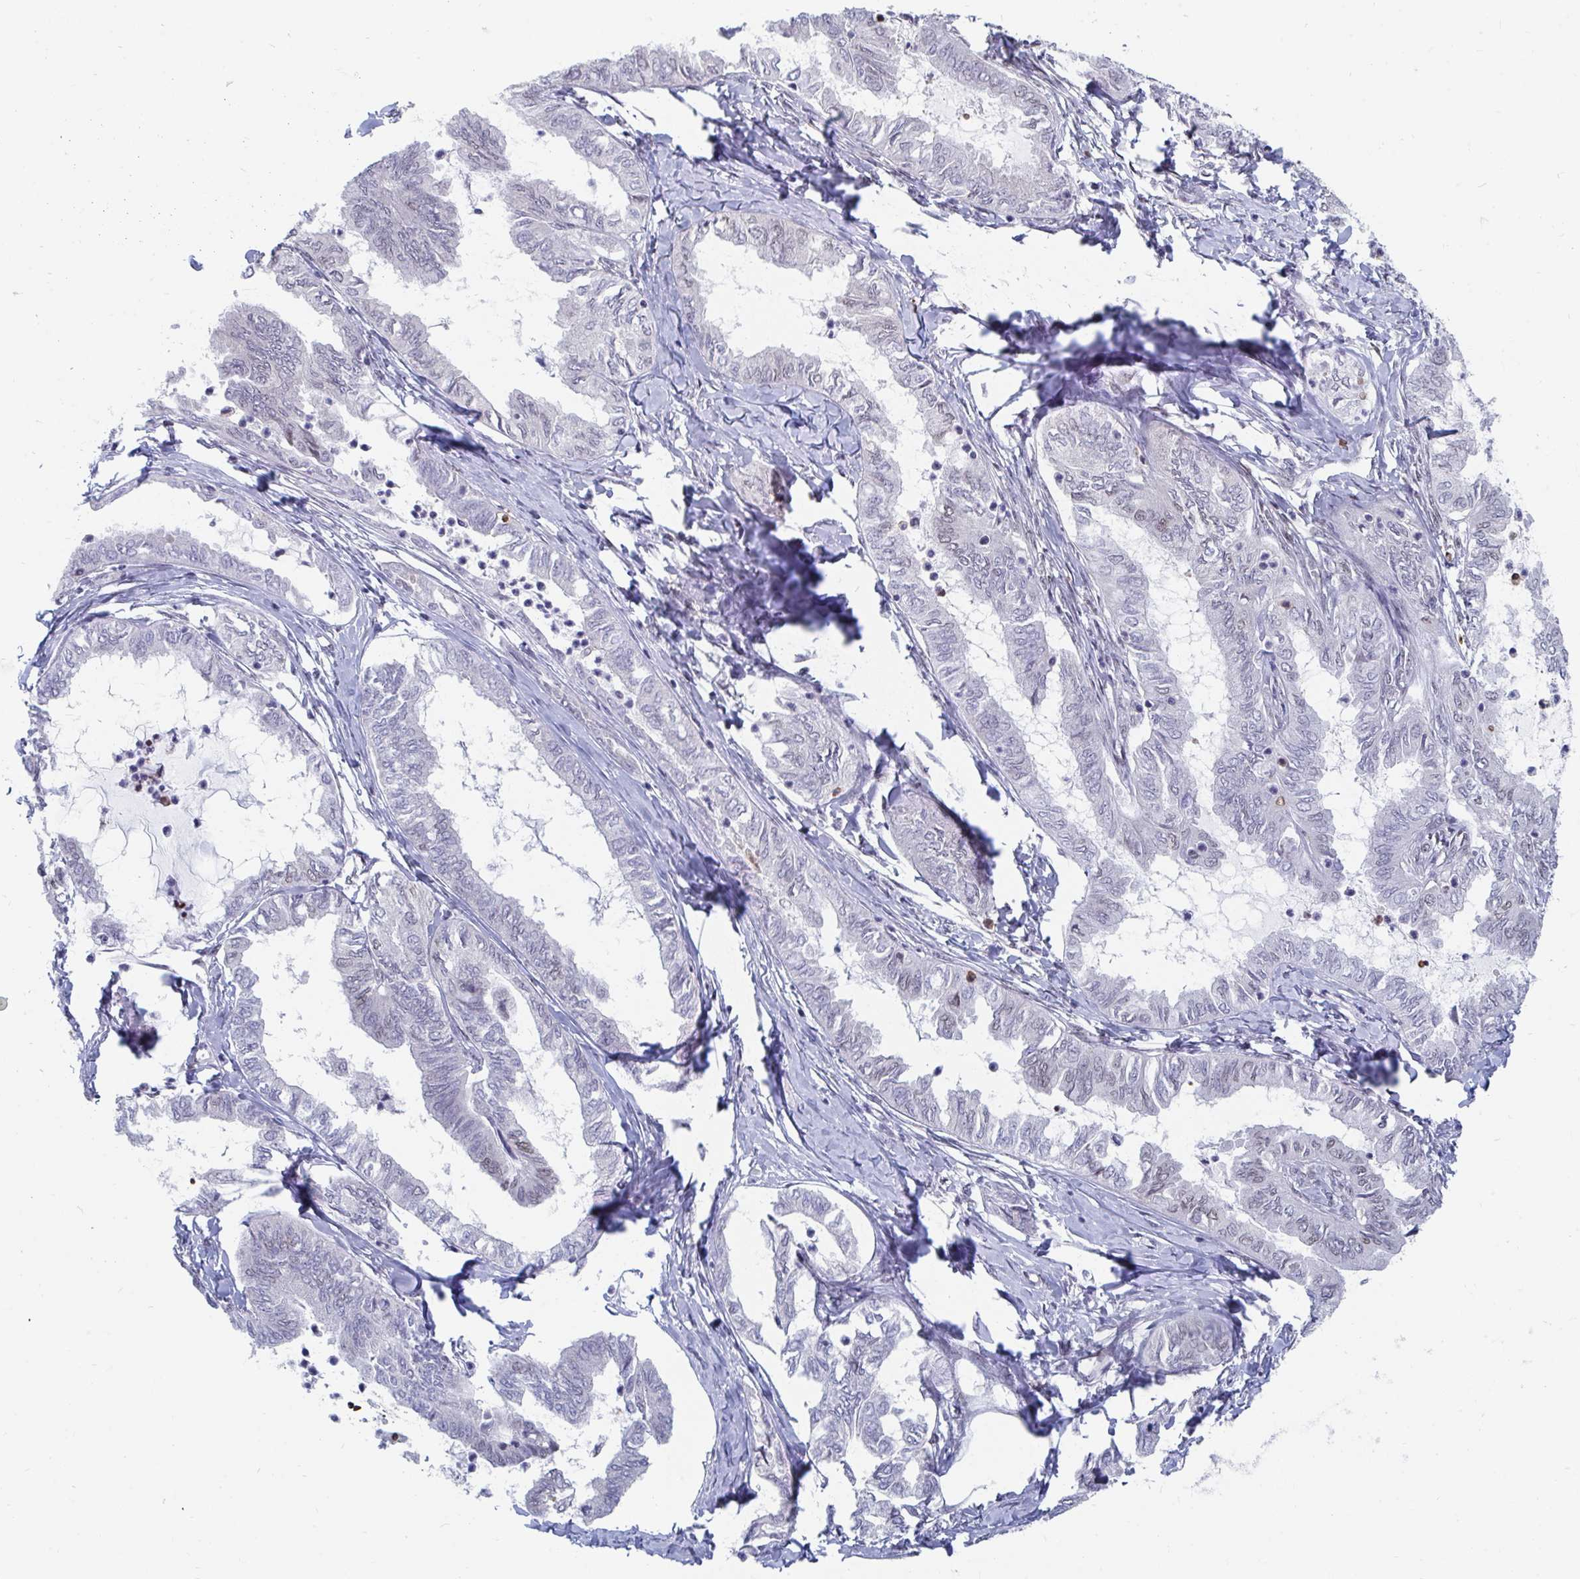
{"staining": {"intensity": "moderate", "quantity": "25%-75%", "location": "nuclear"}, "tissue": "ovarian cancer", "cell_type": "Tumor cells", "image_type": "cancer", "snomed": [{"axis": "morphology", "description": "Carcinoma, endometroid"}, {"axis": "topography", "description": "Ovary"}], "caption": "About 25%-75% of tumor cells in human ovarian endometroid carcinoma exhibit moderate nuclear protein positivity as visualized by brown immunohistochemical staining.", "gene": "TRIP12", "patient": {"sex": "female", "age": 70}}